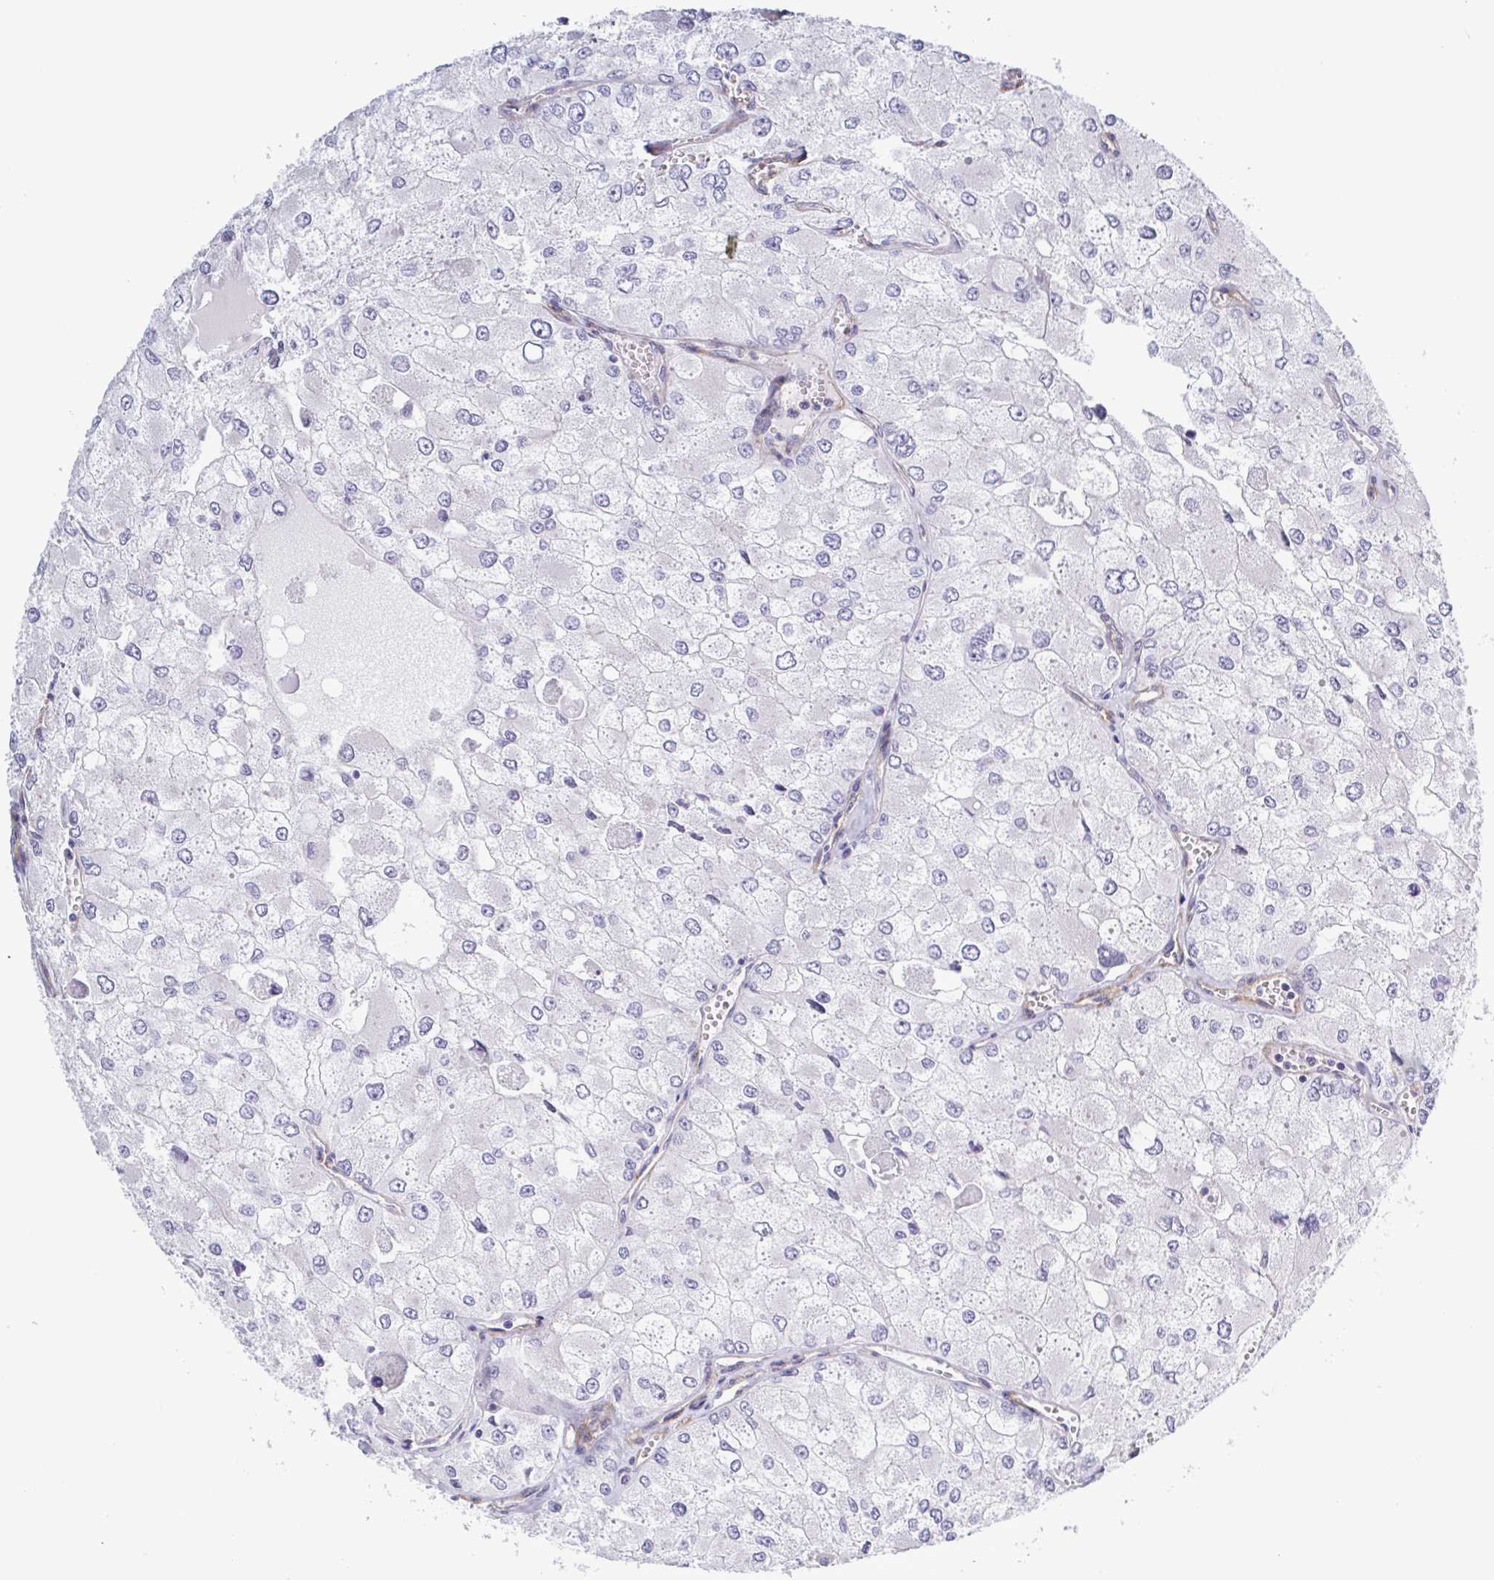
{"staining": {"intensity": "negative", "quantity": "none", "location": "none"}, "tissue": "renal cancer", "cell_type": "Tumor cells", "image_type": "cancer", "snomed": [{"axis": "morphology", "description": "Adenocarcinoma, NOS"}, {"axis": "topography", "description": "Kidney"}], "caption": "This is an immunohistochemistry (IHC) photomicrograph of human renal cancer (adenocarcinoma). There is no staining in tumor cells.", "gene": "SHISA7", "patient": {"sex": "female", "age": 70}}